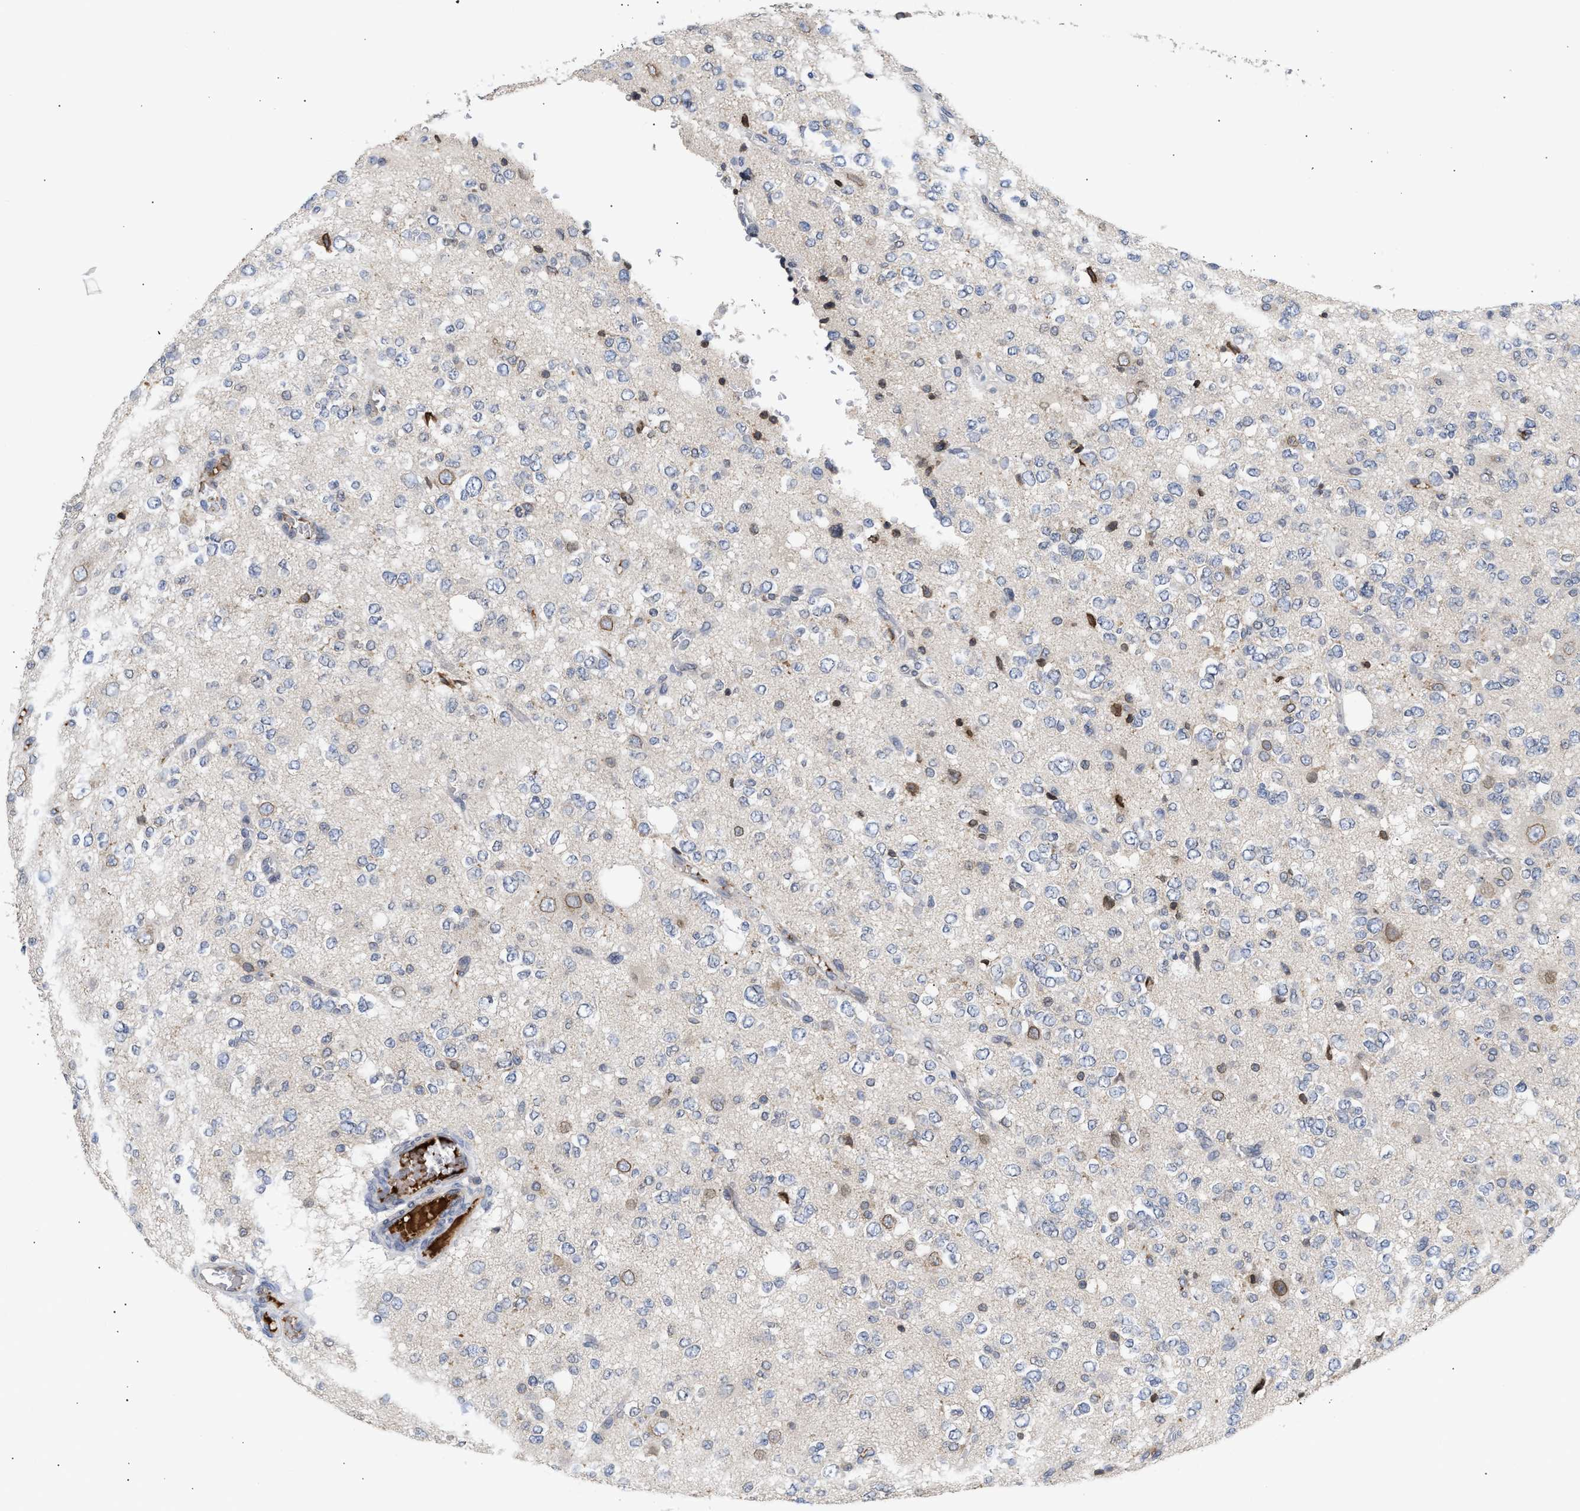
{"staining": {"intensity": "negative", "quantity": "none", "location": "none"}, "tissue": "glioma", "cell_type": "Tumor cells", "image_type": "cancer", "snomed": [{"axis": "morphology", "description": "Glioma, malignant, Low grade"}, {"axis": "topography", "description": "Brain"}], "caption": "Glioma was stained to show a protein in brown. There is no significant staining in tumor cells.", "gene": "NUP62", "patient": {"sex": "male", "age": 38}}